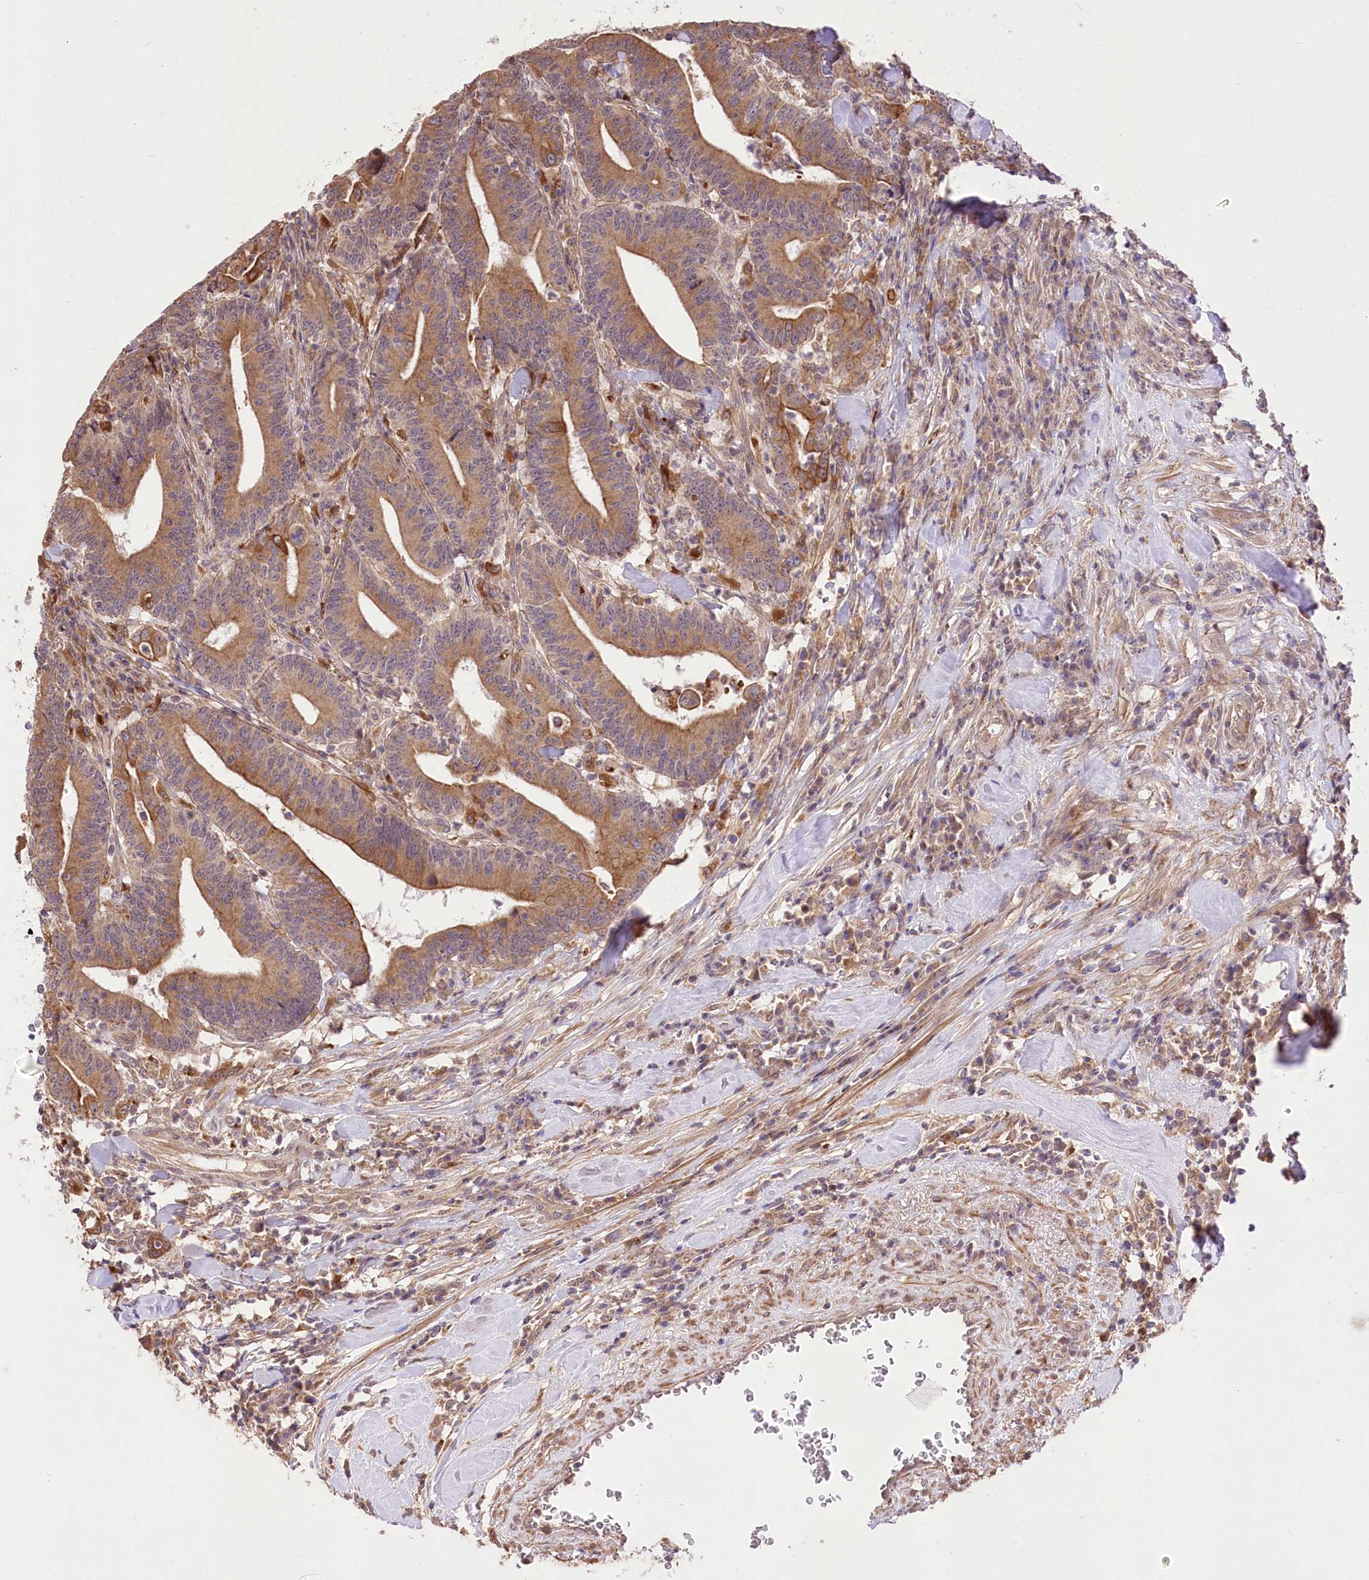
{"staining": {"intensity": "moderate", "quantity": ">75%", "location": "cytoplasmic/membranous"}, "tissue": "colorectal cancer", "cell_type": "Tumor cells", "image_type": "cancer", "snomed": [{"axis": "morphology", "description": "Adenocarcinoma, NOS"}, {"axis": "topography", "description": "Colon"}], "caption": "Protein staining of colorectal cancer tissue displays moderate cytoplasmic/membranous staining in about >75% of tumor cells. (DAB IHC with brightfield microscopy, high magnification).", "gene": "HELT", "patient": {"sex": "female", "age": 66}}